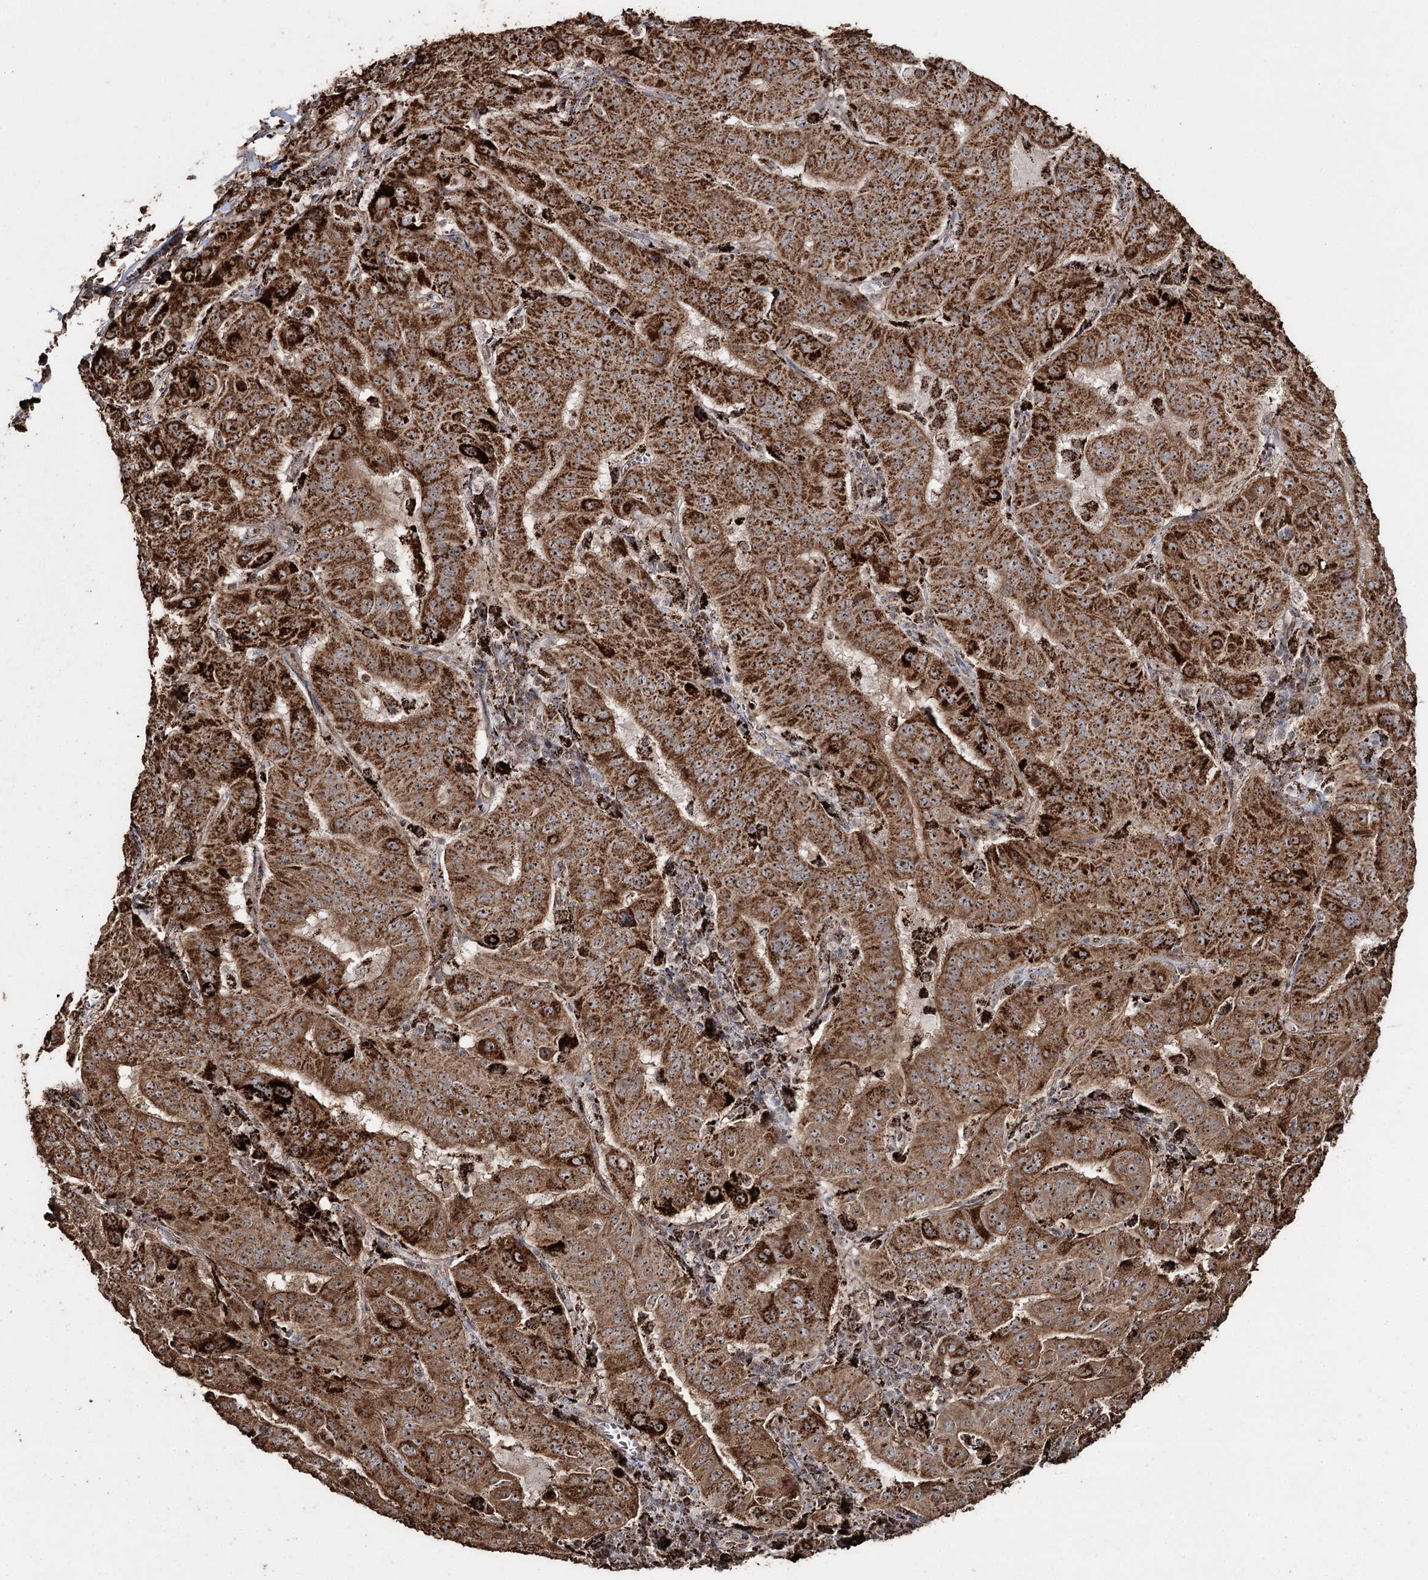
{"staining": {"intensity": "strong", "quantity": ">75%", "location": "cytoplasmic/membranous,nuclear"}, "tissue": "pancreatic cancer", "cell_type": "Tumor cells", "image_type": "cancer", "snomed": [{"axis": "morphology", "description": "Adenocarcinoma, NOS"}, {"axis": "topography", "description": "Pancreas"}], "caption": "Pancreatic adenocarcinoma stained with a protein marker shows strong staining in tumor cells.", "gene": "SLF2", "patient": {"sex": "male", "age": 63}}